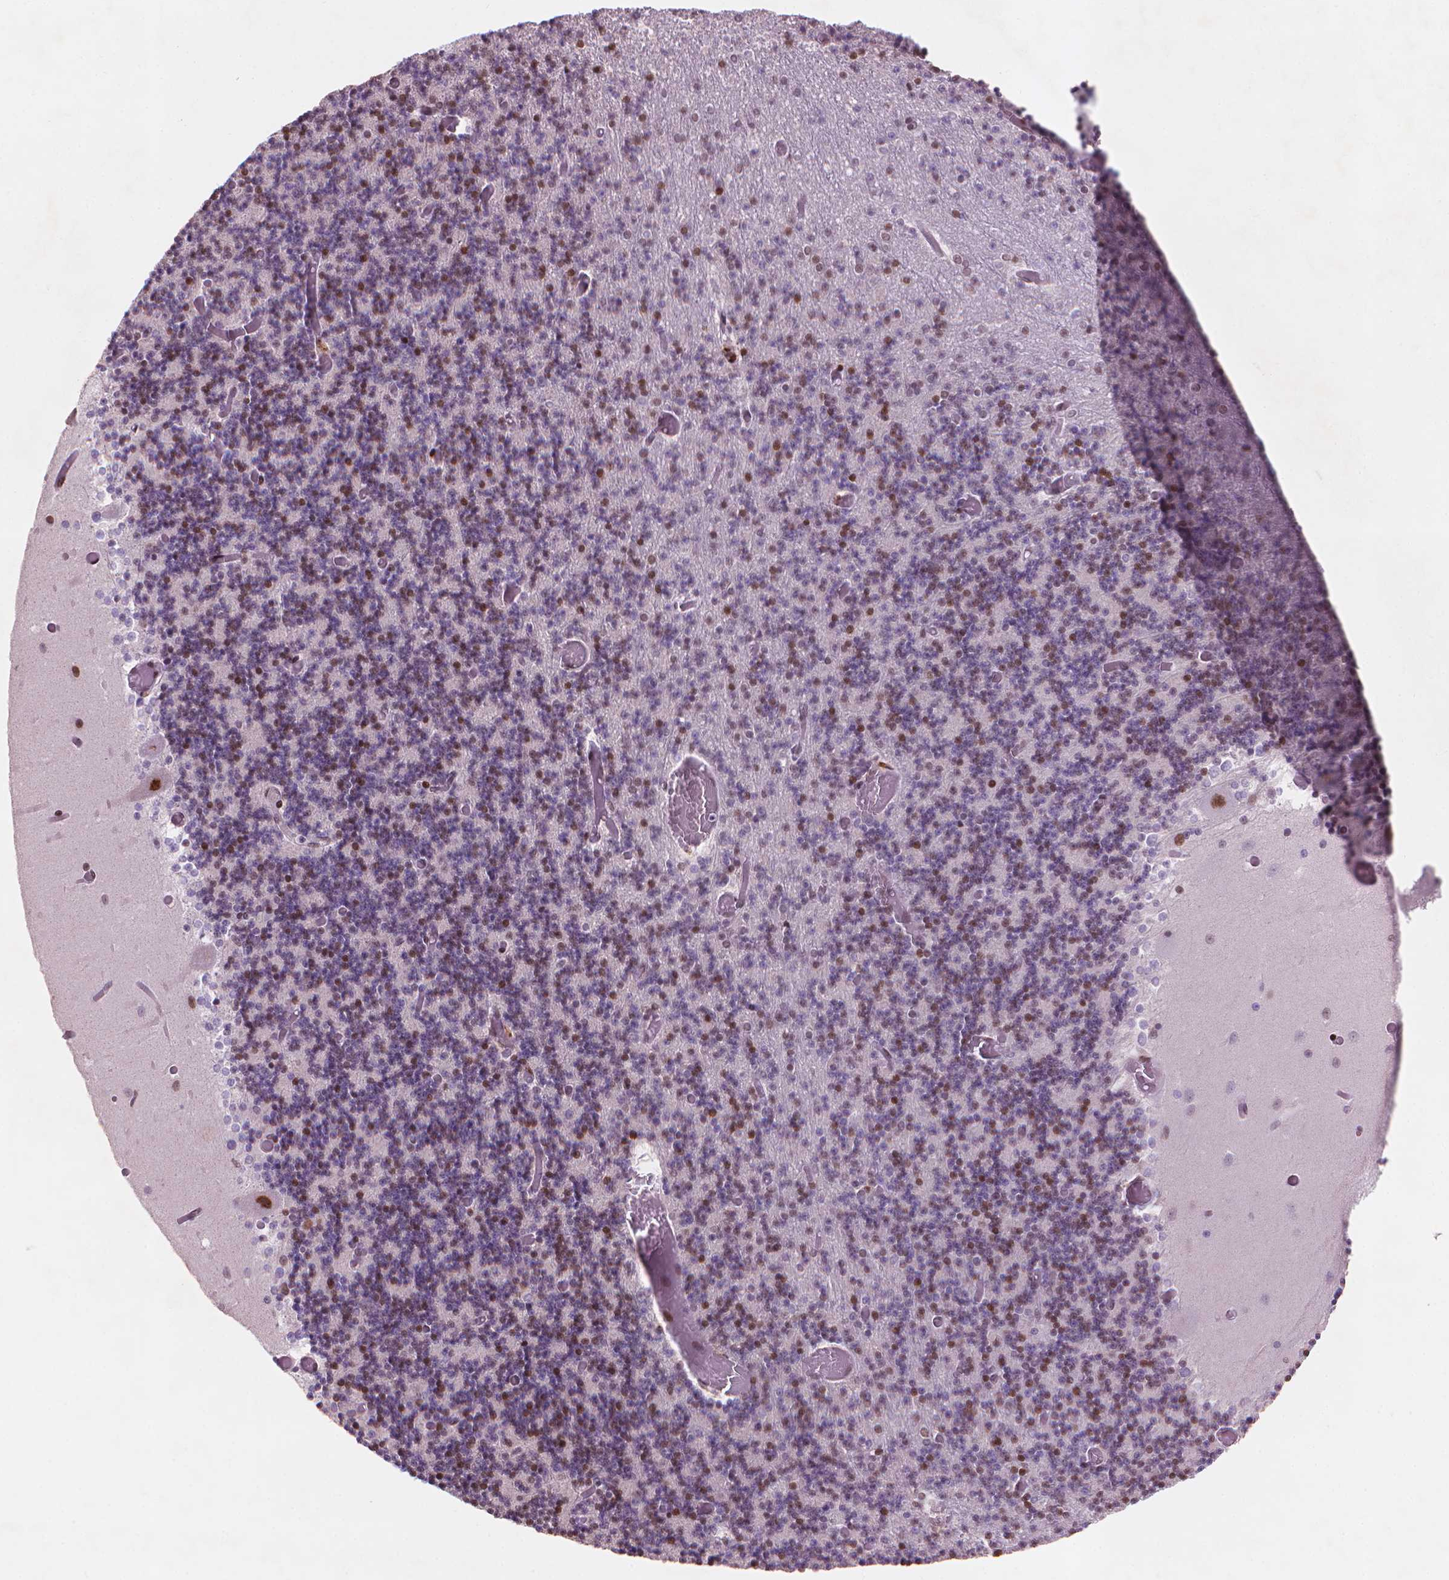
{"staining": {"intensity": "strong", "quantity": "25%-75%", "location": "nuclear"}, "tissue": "cerebellum", "cell_type": "Cells in granular layer", "image_type": "normal", "snomed": [{"axis": "morphology", "description": "Normal tissue, NOS"}, {"axis": "topography", "description": "Cerebellum"}], "caption": "Immunohistochemistry (IHC) micrograph of normal cerebellum stained for a protein (brown), which demonstrates high levels of strong nuclear expression in approximately 25%-75% of cells in granular layer.", "gene": "HES7", "patient": {"sex": "female", "age": 28}}